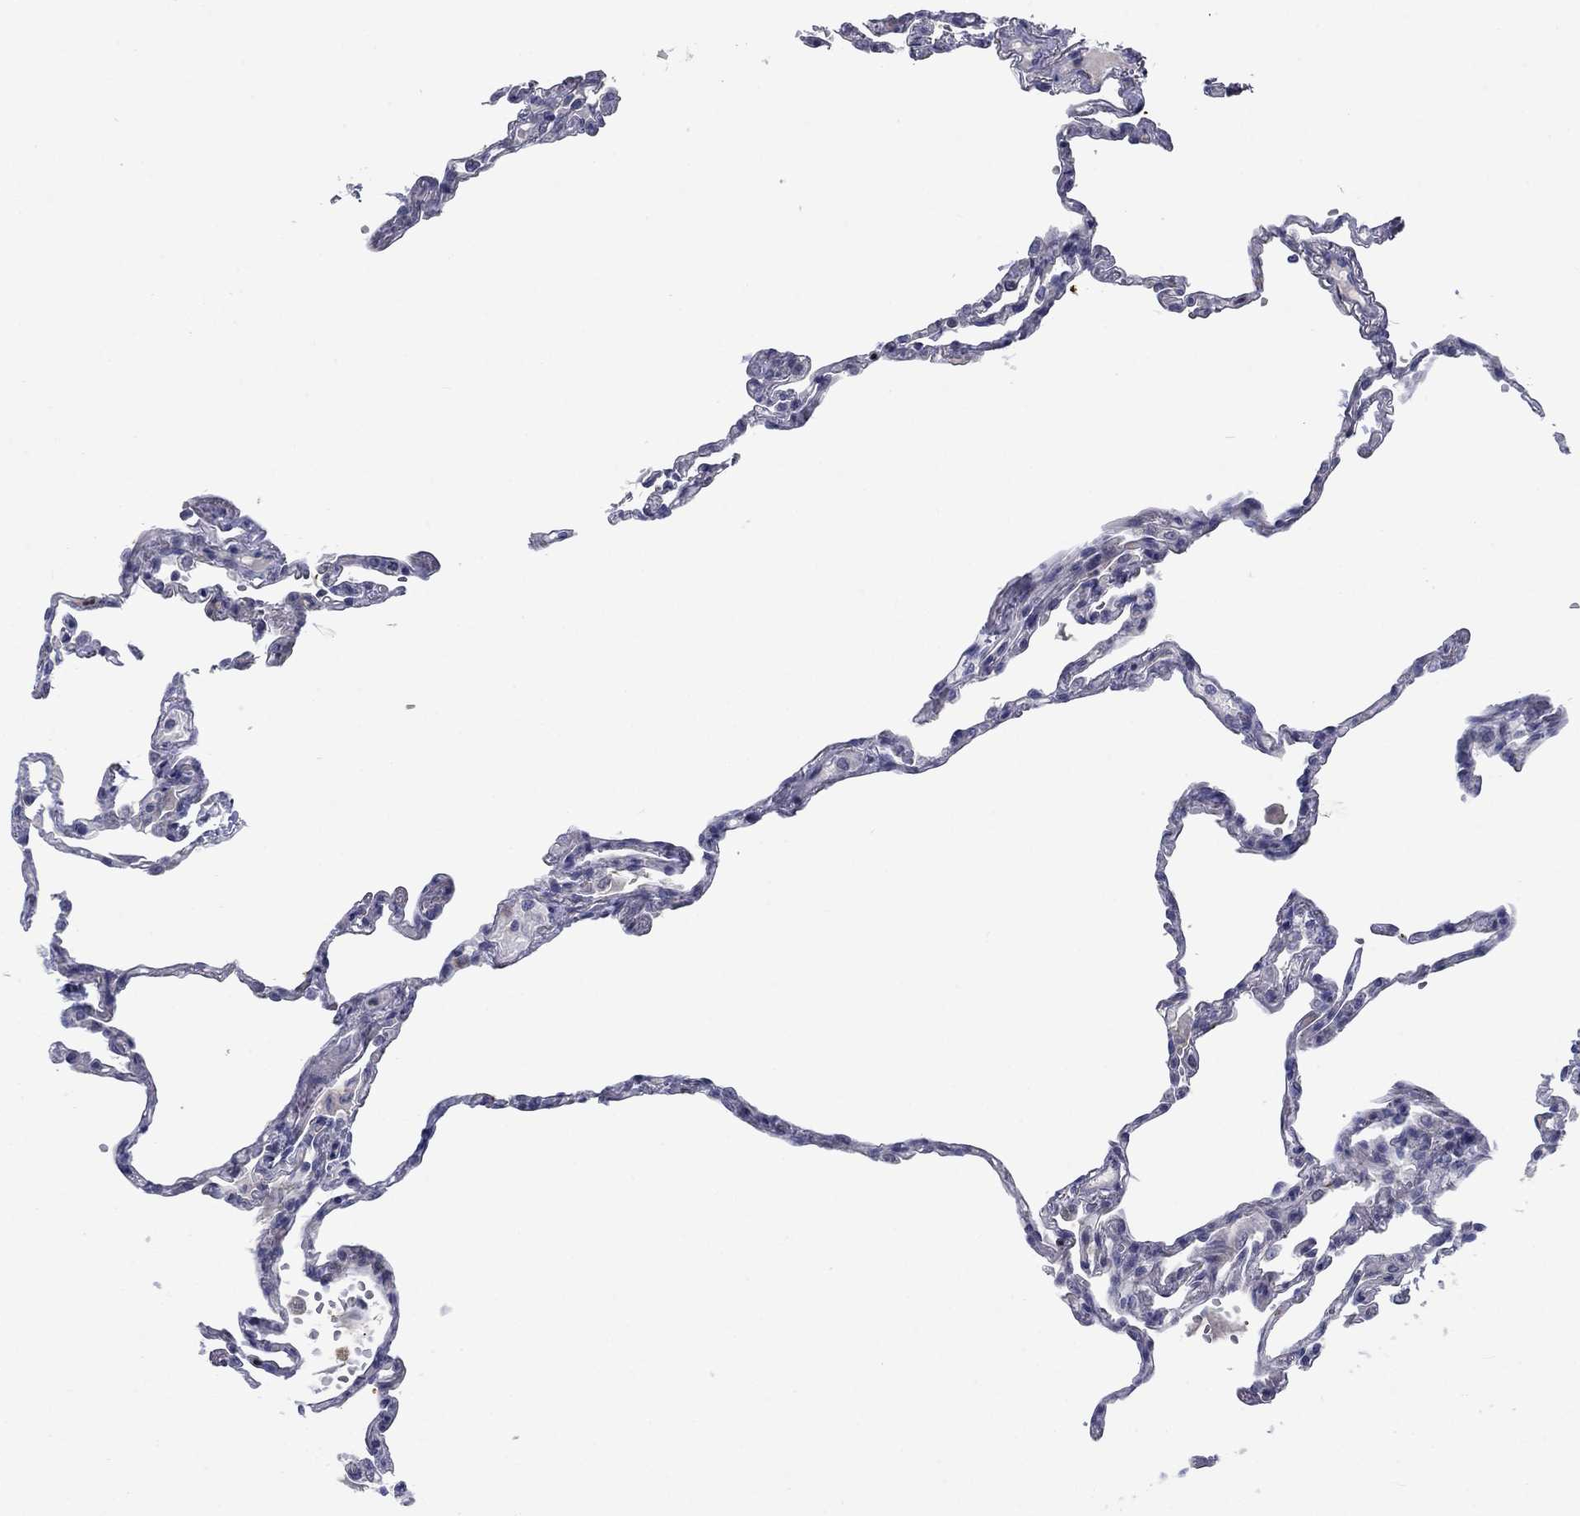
{"staining": {"intensity": "negative", "quantity": "none", "location": "none"}, "tissue": "lung", "cell_type": "Alveolar cells", "image_type": "normal", "snomed": [{"axis": "morphology", "description": "Normal tissue, NOS"}, {"axis": "topography", "description": "Lung"}], "caption": "IHC image of normal lung: human lung stained with DAB (3,3'-diaminobenzidine) reveals no significant protein positivity in alveolar cells.", "gene": "KIF15", "patient": {"sex": "male", "age": 78}}